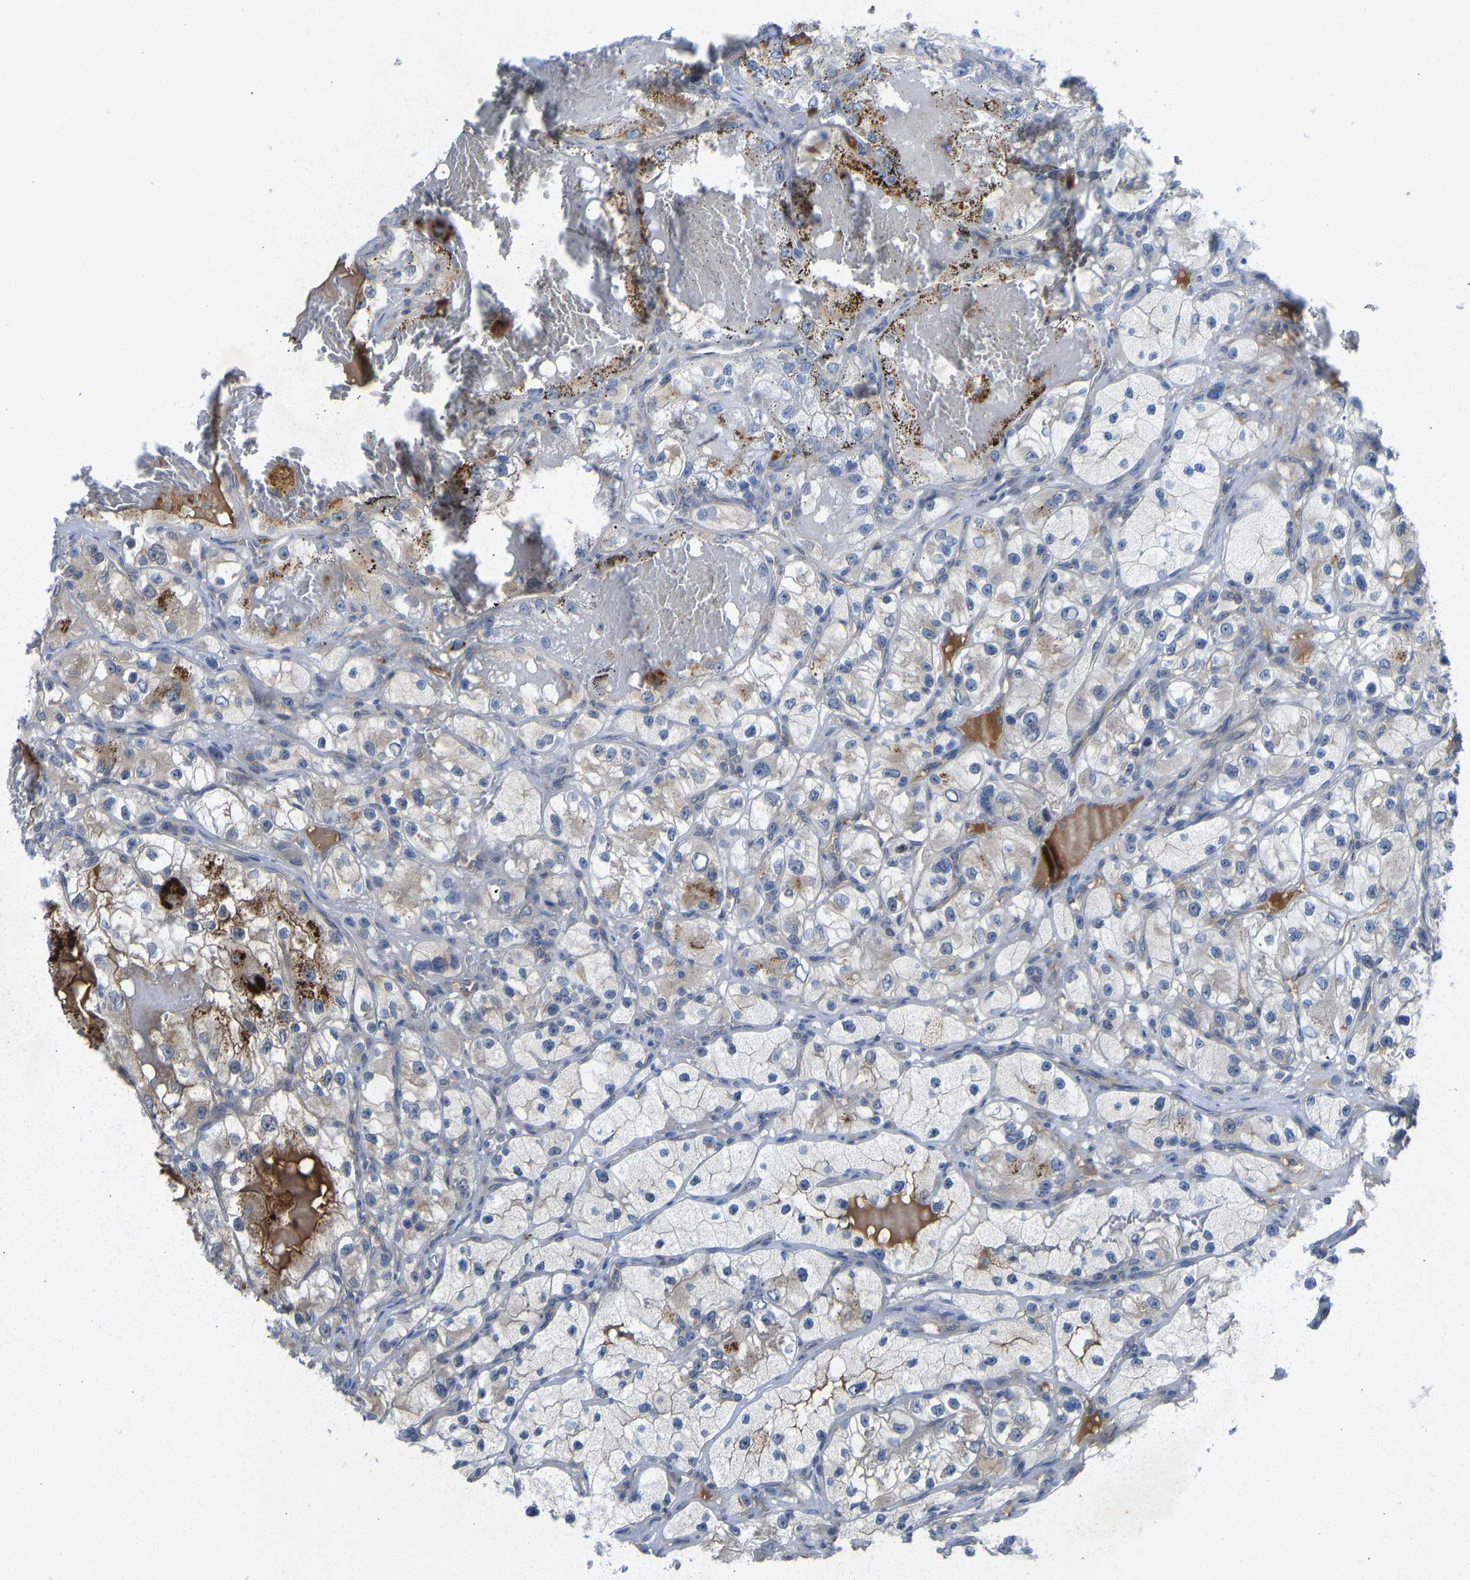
{"staining": {"intensity": "strong", "quantity": "<25%", "location": "cytoplasmic/membranous"}, "tissue": "renal cancer", "cell_type": "Tumor cells", "image_type": "cancer", "snomed": [{"axis": "morphology", "description": "Adenocarcinoma, NOS"}, {"axis": "topography", "description": "Kidney"}], "caption": "Immunohistochemical staining of human renal cancer (adenocarcinoma) demonstrates strong cytoplasmic/membranous protein positivity in approximately <25% of tumor cells. (DAB IHC, brown staining for protein, blue staining for nuclei).", "gene": "ZNF251", "patient": {"sex": "female", "age": 57}}